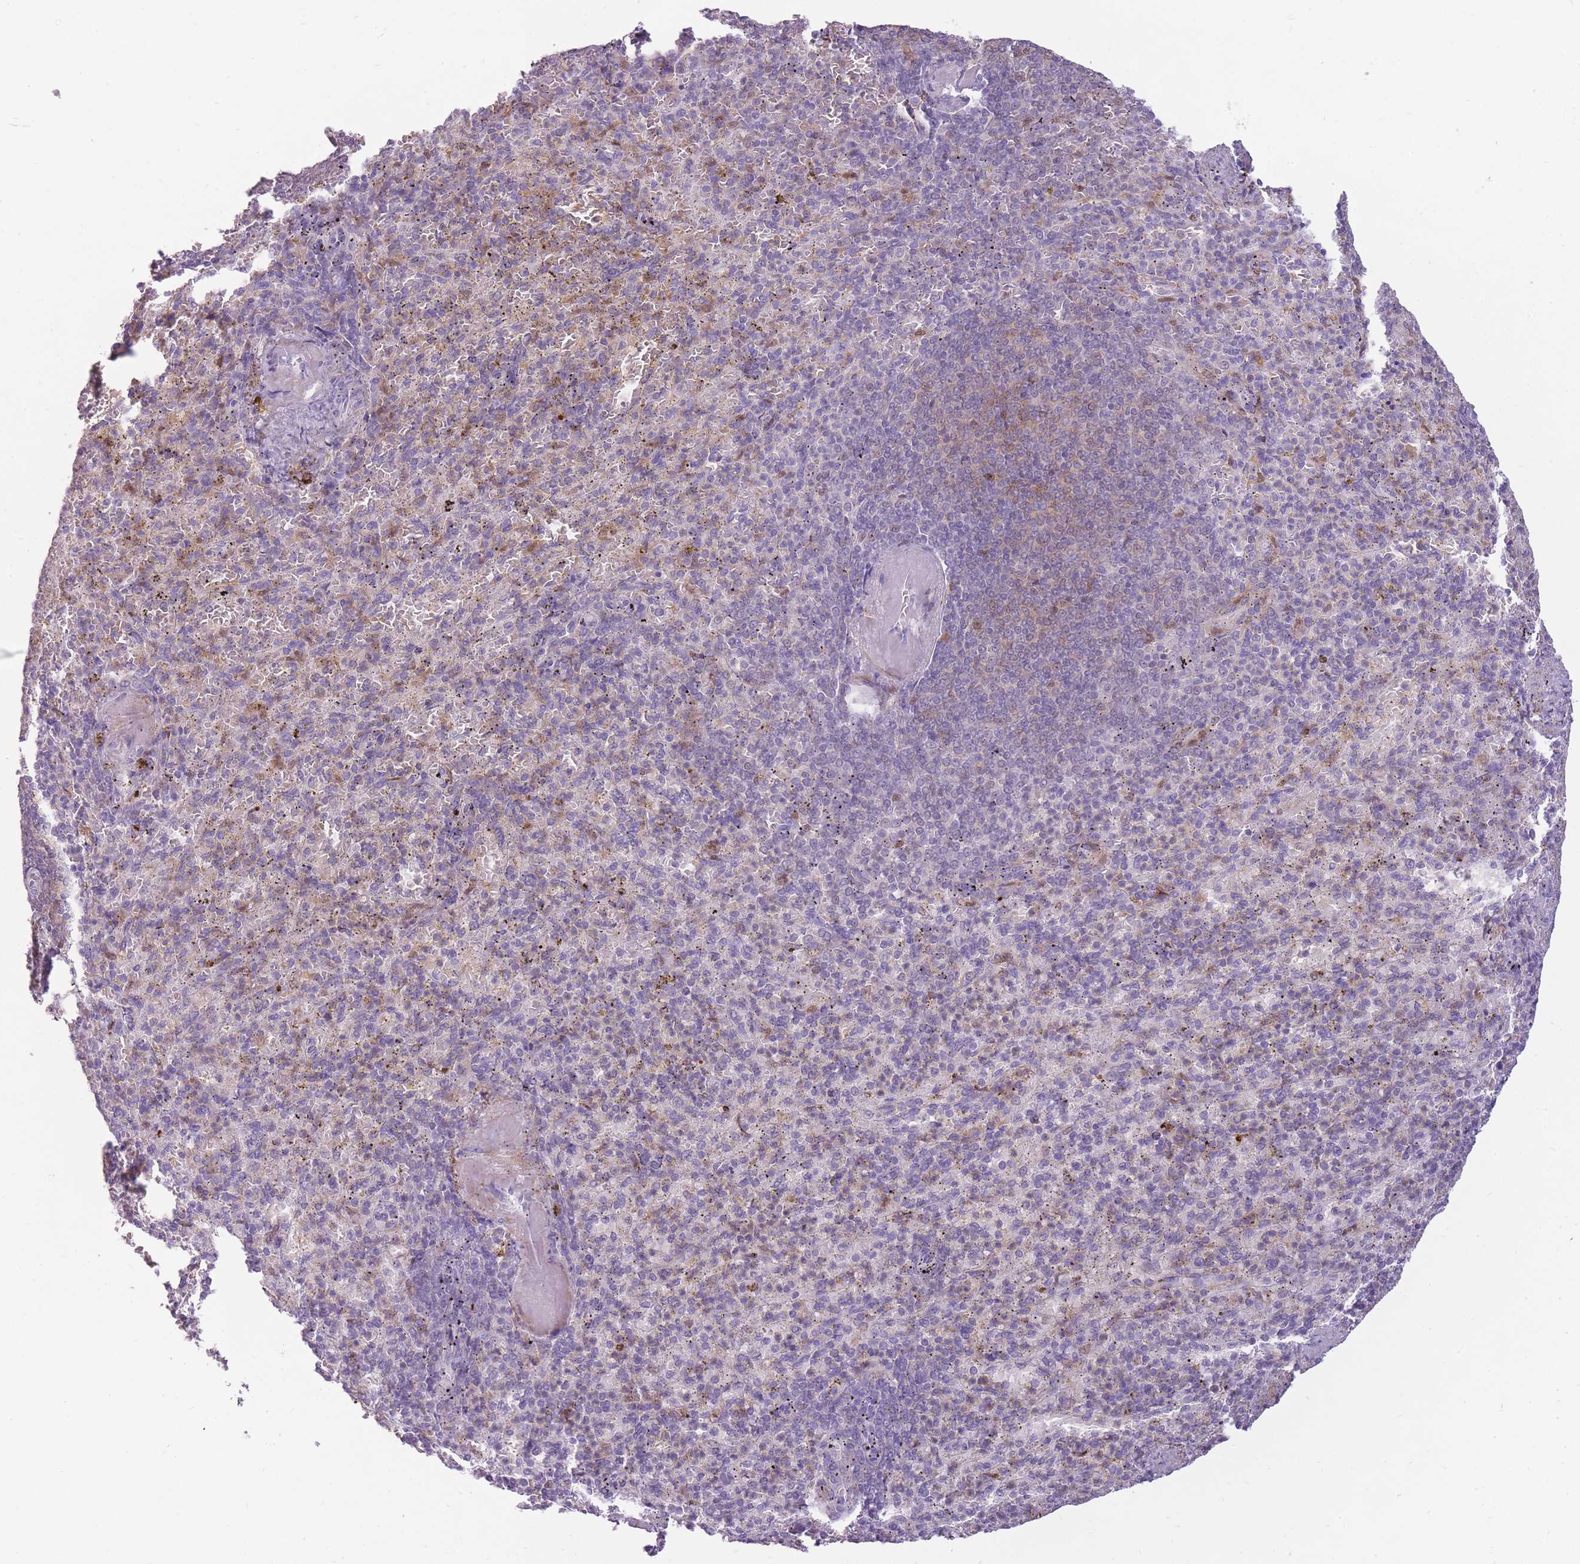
{"staining": {"intensity": "negative", "quantity": "none", "location": "none"}, "tissue": "spleen", "cell_type": "Cells in red pulp", "image_type": "normal", "snomed": [{"axis": "morphology", "description": "Normal tissue, NOS"}, {"axis": "topography", "description": "Spleen"}], "caption": "Immunohistochemistry histopathology image of normal spleen stained for a protein (brown), which exhibits no positivity in cells in red pulp. (IHC, brightfield microscopy, high magnification).", "gene": "LGALS9B", "patient": {"sex": "female", "age": 74}}